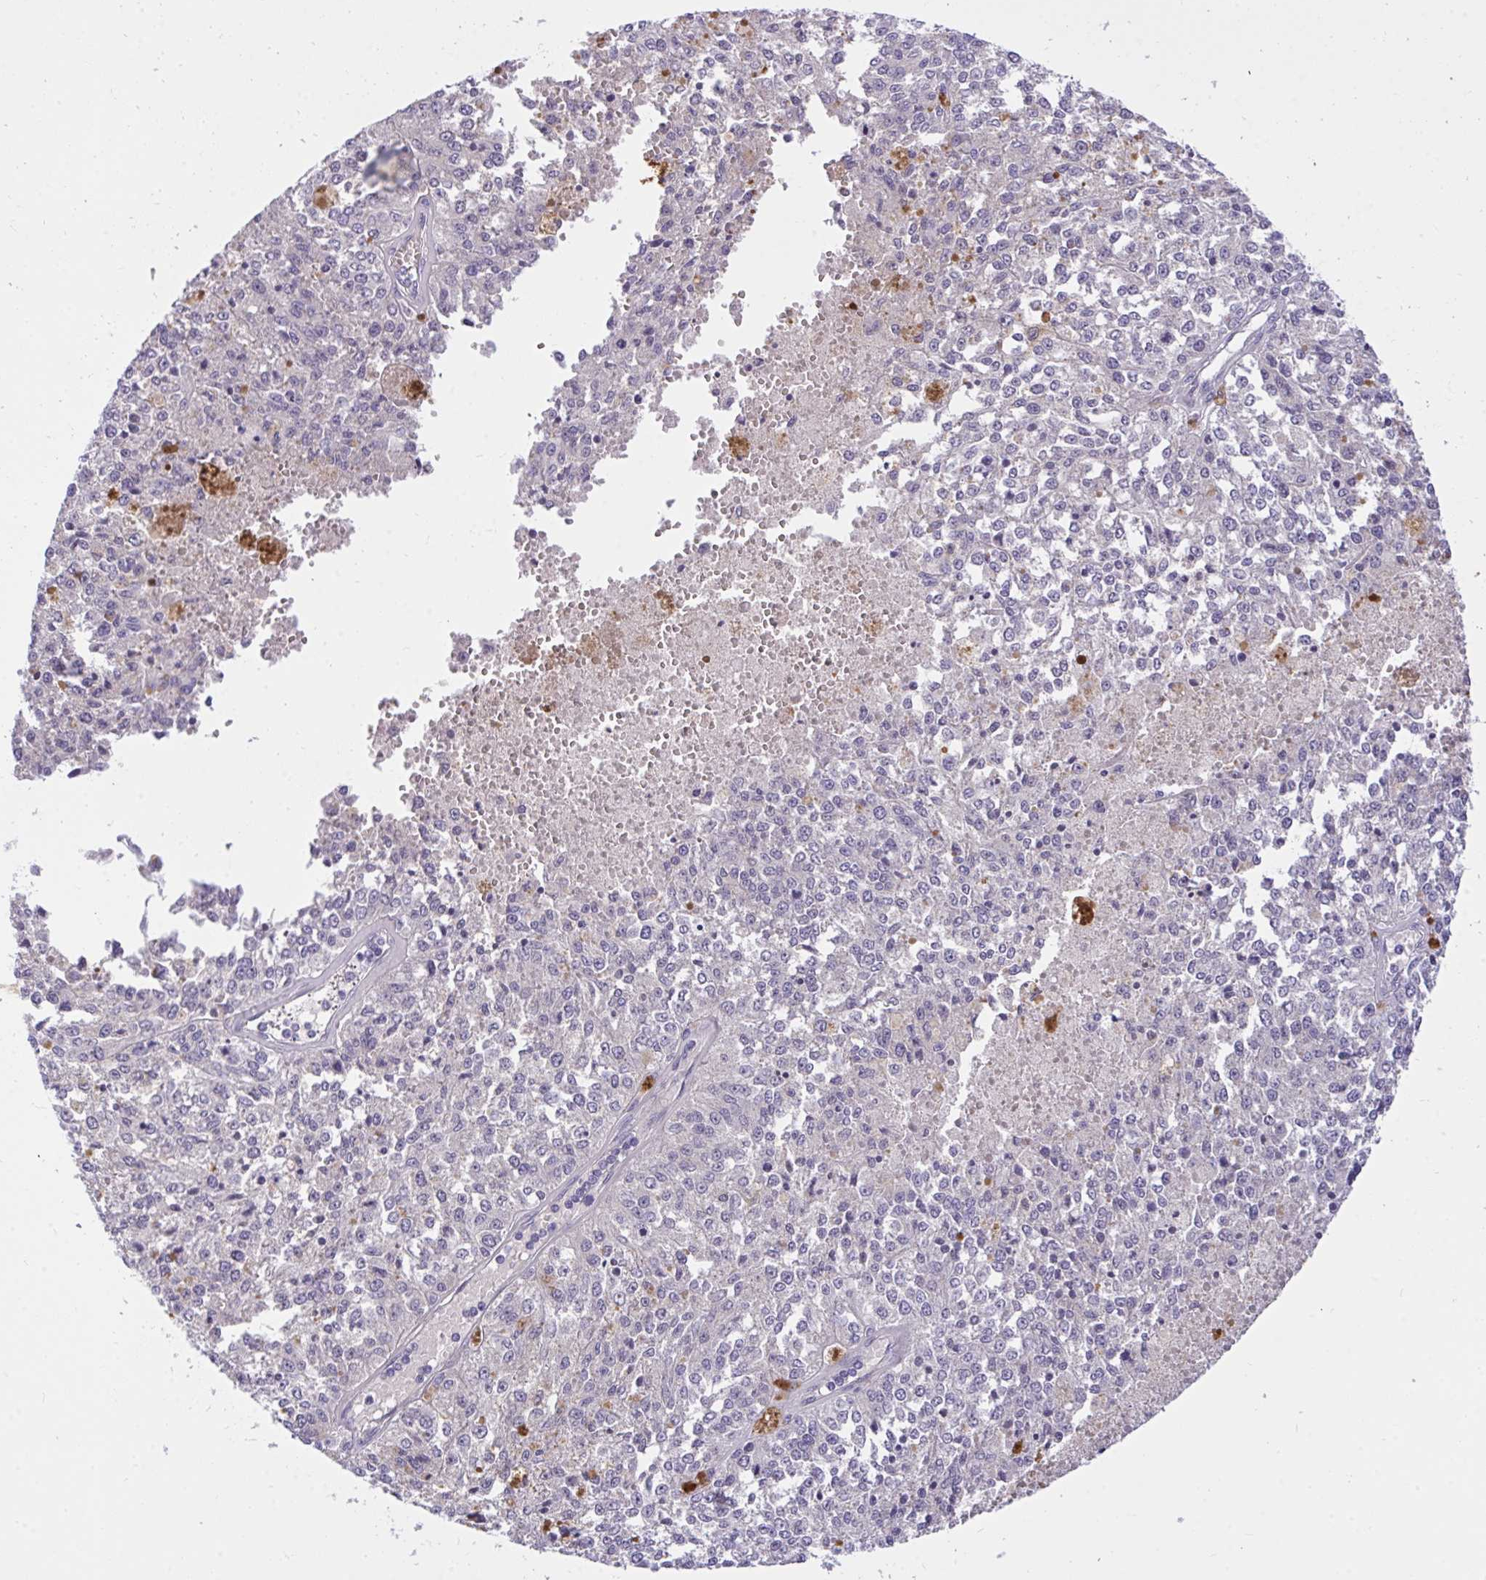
{"staining": {"intensity": "negative", "quantity": "none", "location": "none"}, "tissue": "melanoma", "cell_type": "Tumor cells", "image_type": "cancer", "snomed": [{"axis": "morphology", "description": "Malignant melanoma, Metastatic site"}, {"axis": "topography", "description": "Lymph node"}], "caption": "Immunohistochemistry (IHC) of malignant melanoma (metastatic site) displays no expression in tumor cells.", "gene": "TLN2", "patient": {"sex": "female", "age": 64}}